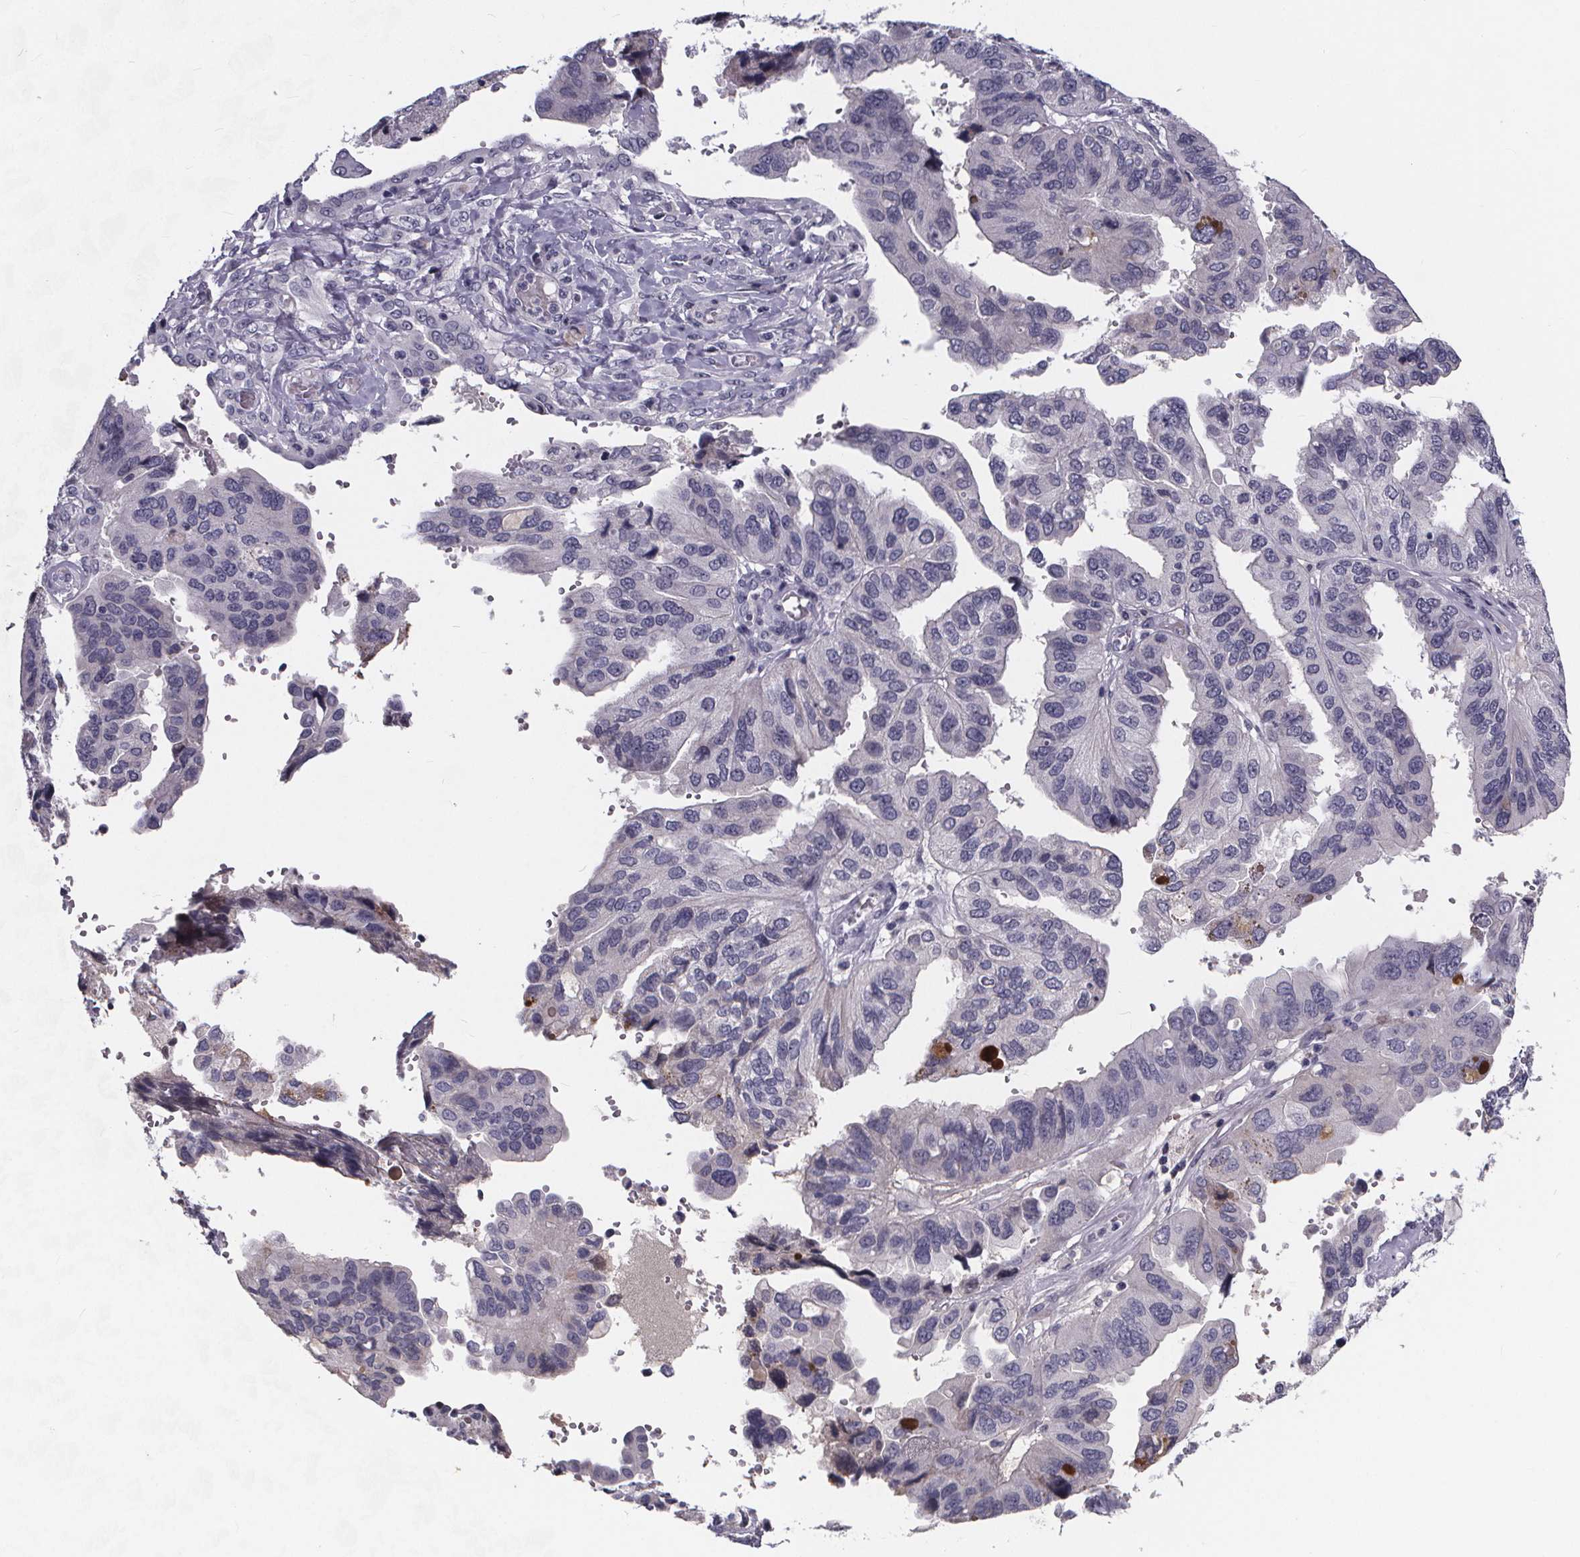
{"staining": {"intensity": "negative", "quantity": "none", "location": "none"}, "tissue": "ovarian cancer", "cell_type": "Tumor cells", "image_type": "cancer", "snomed": [{"axis": "morphology", "description": "Cystadenocarcinoma, serous, NOS"}, {"axis": "topography", "description": "Ovary"}], "caption": "Immunohistochemical staining of human ovarian cancer reveals no significant expression in tumor cells.", "gene": "AGT", "patient": {"sex": "female", "age": 79}}